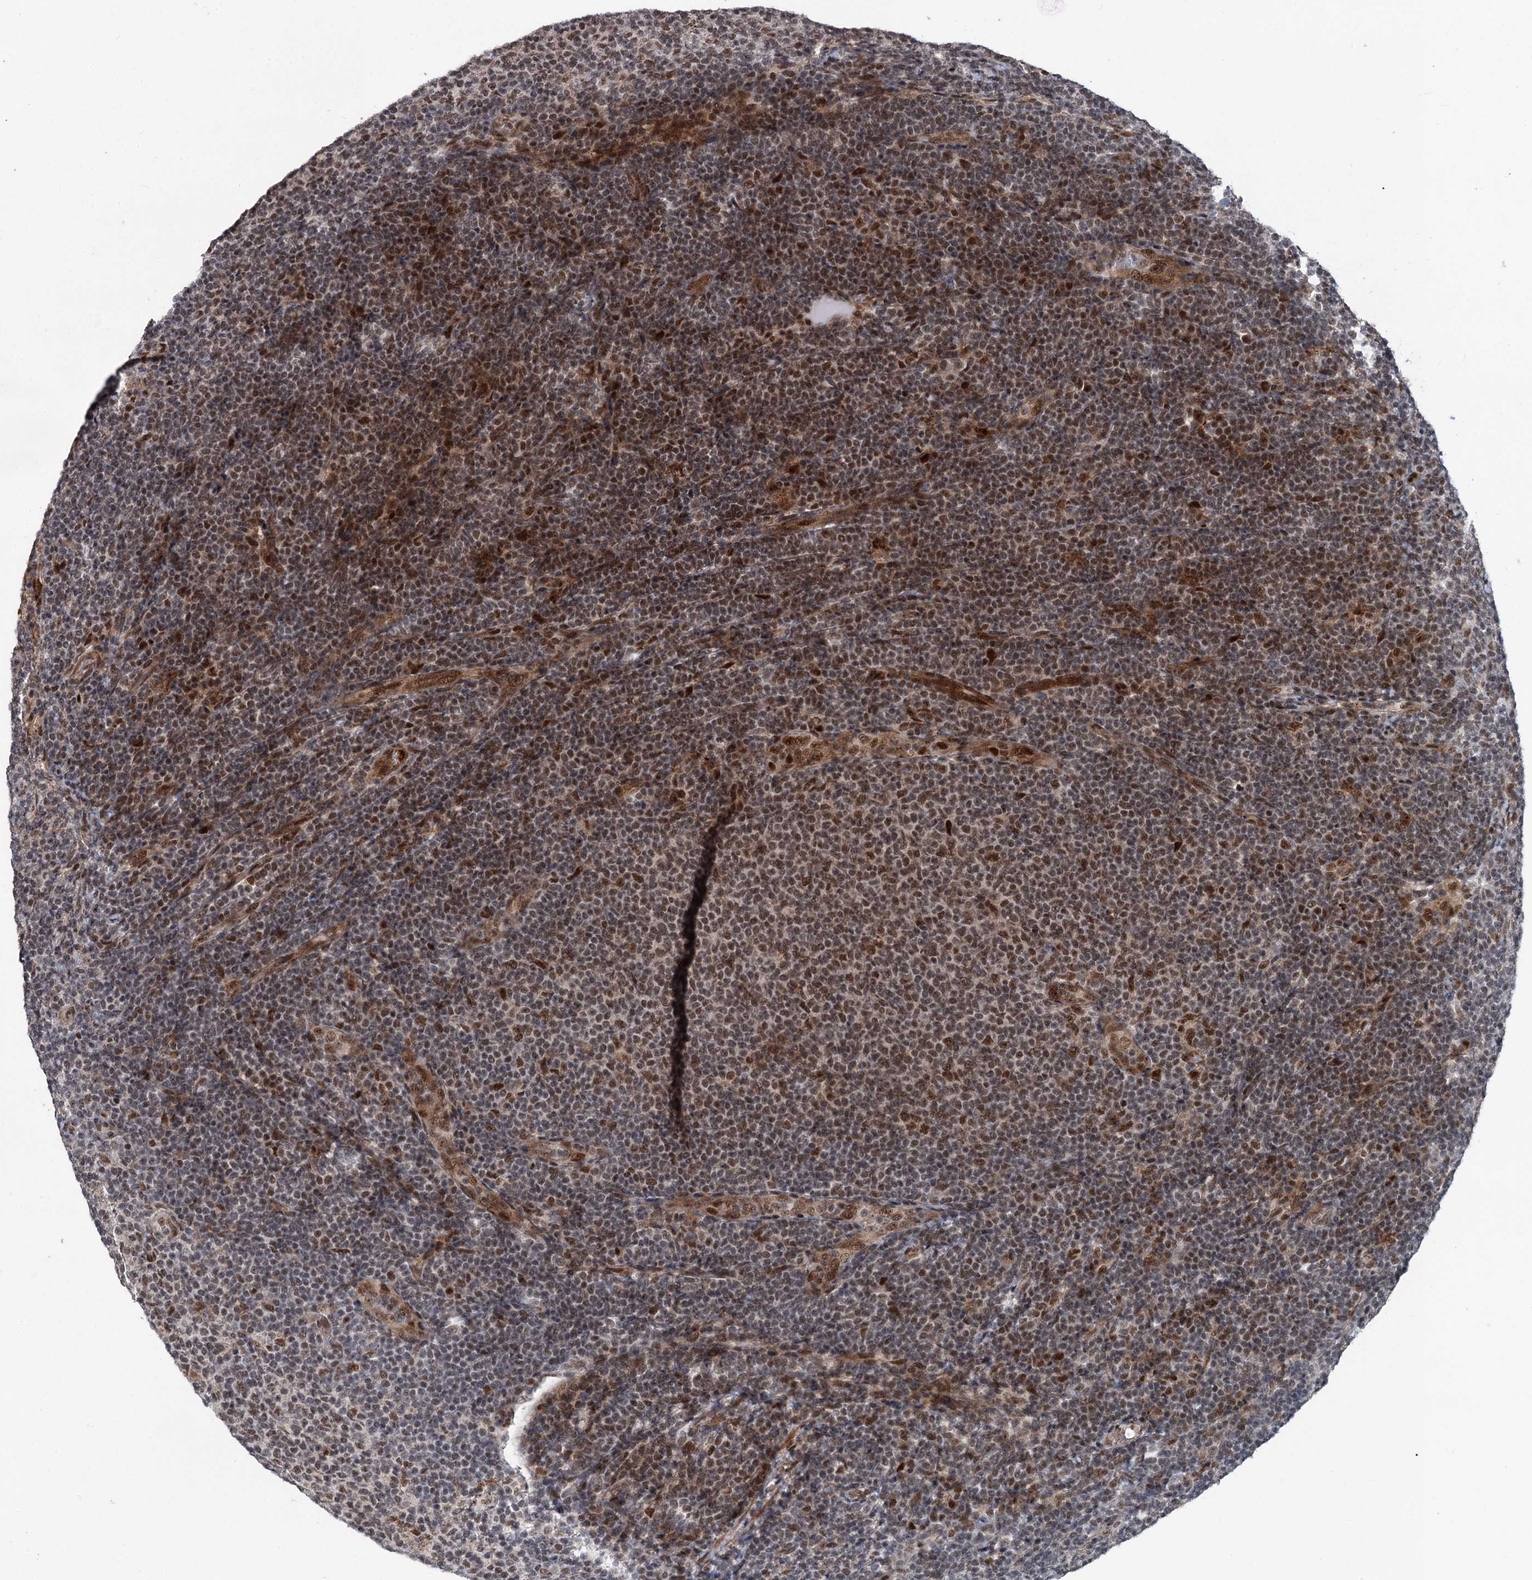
{"staining": {"intensity": "moderate", "quantity": ">75%", "location": "nuclear"}, "tissue": "lymphoma", "cell_type": "Tumor cells", "image_type": "cancer", "snomed": [{"axis": "morphology", "description": "Malignant lymphoma, non-Hodgkin's type, Low grade"}, {"axis": "topography", "description": "Lymph node"}], "caption": "Protein expression analysis of human malignant lymphoma, non-Hodgkin's type (low-grade) reveals moderate nuclear staining in about >75% of tumor cells. The staining was performed using DAB, with brown indicating positive protein expression. Nuclei are stained blue with hematoxylin.", "gene": "PHF8", "patient": {"sex": "male", "age": 66}}